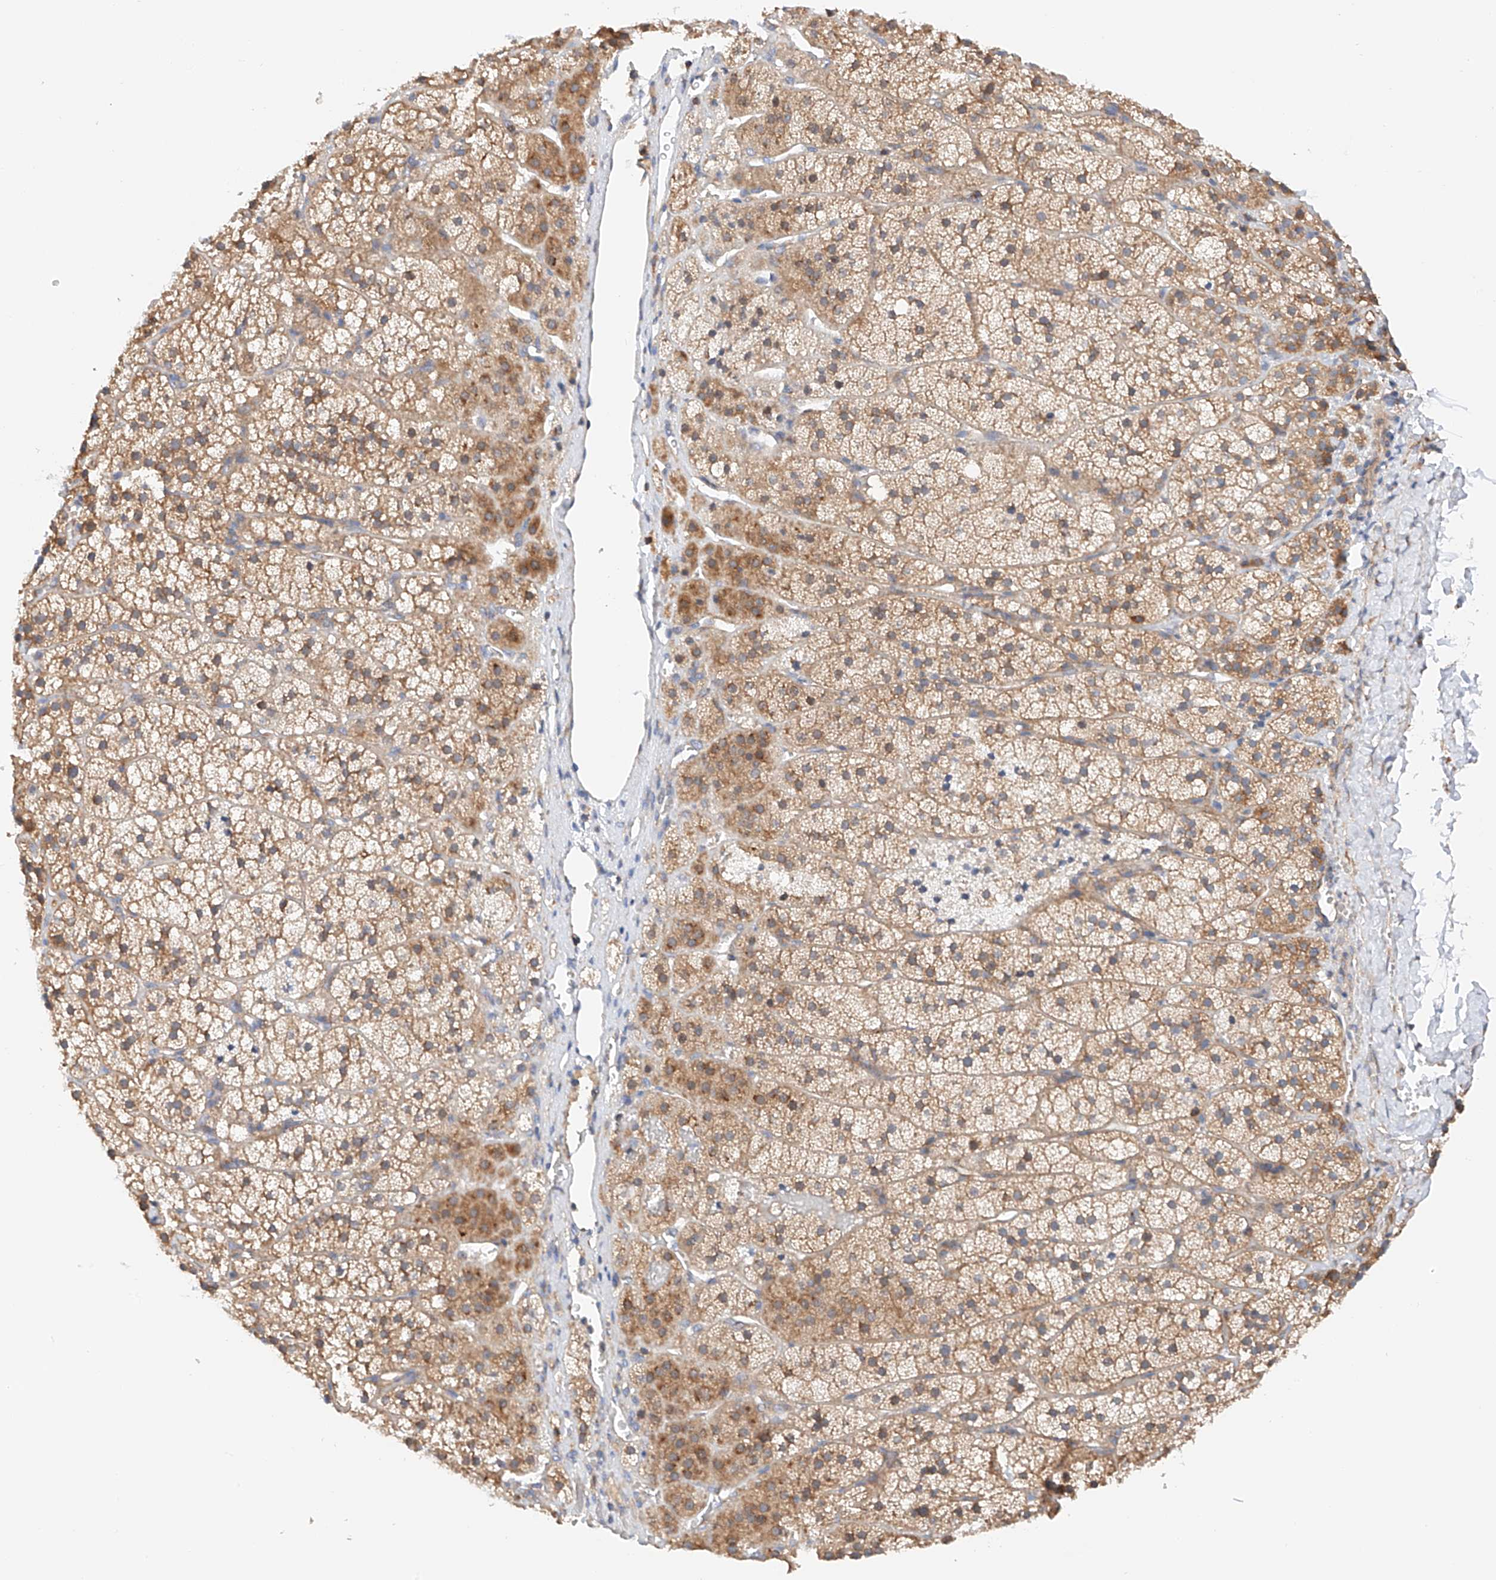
{"staining": {"intensity": "moderate", "quantity": ">75%", "location": "cytoplasmic/membranous"}, "tissue": "adrenal gland", "cell_type": "Glandular cells", "image_type": "normal", "snomed": [{"axis": "morphology", "description": "Normal tissue, NOS"}, {"axis": "topography", "description": "Adrenal gland"}], "caption": "The immunohistochemical stain shows moderate cytoplasmic/membranous expression in glandular cells of benign adrenal gland. (IHC, brightfield microscopy, high magnification).", "gene": "MFN2", "patient": {"sex": "female", "age": 44}}